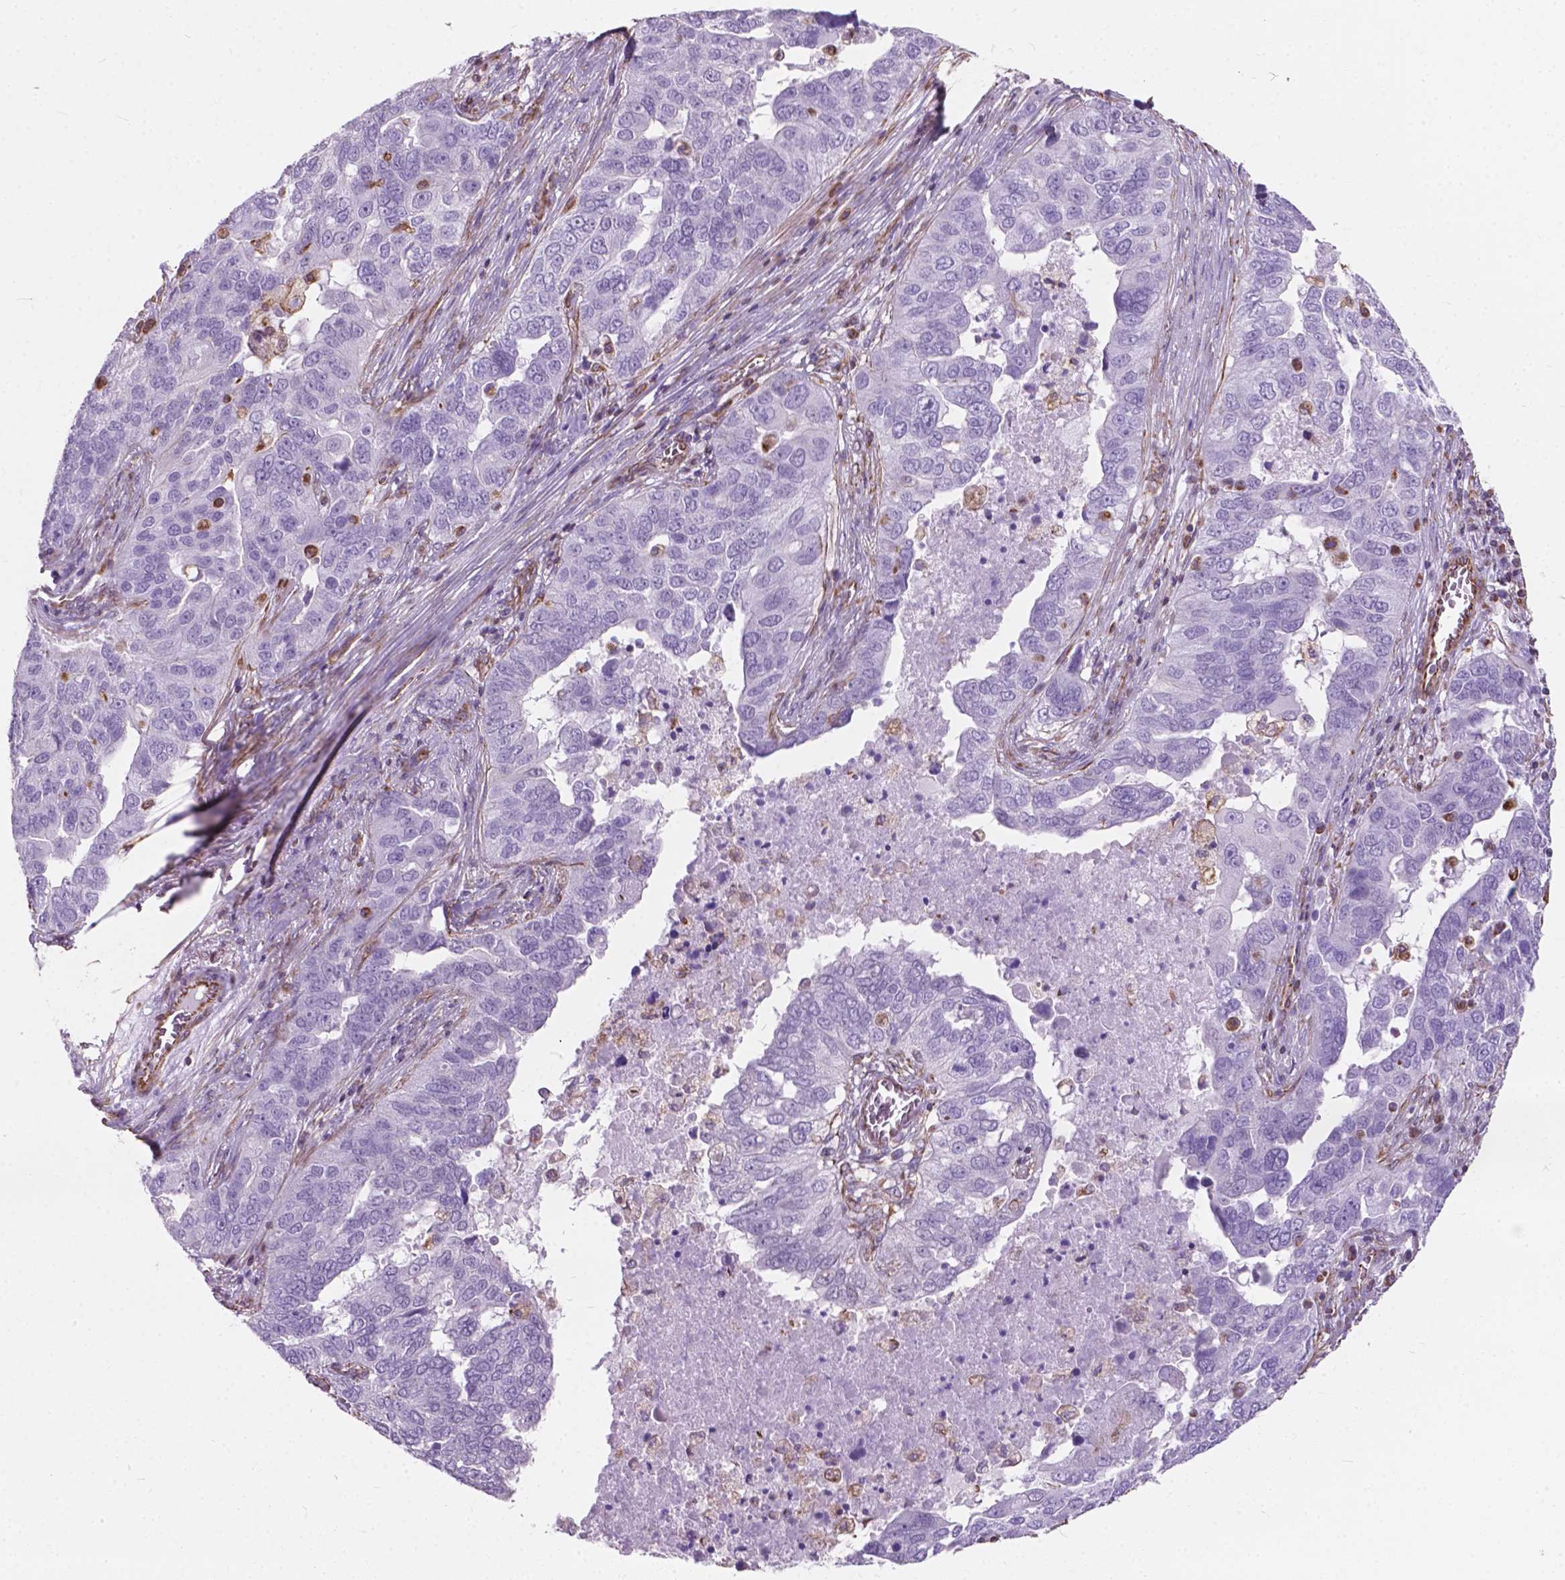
{"staining": {"intensity": "negative", "quantity": "none", "location": "none"}, "tissue": "ovarian cancer", "cell_type": "Tumor cells", "image_type": "cancer", "snomed": [{"axis": "morphology", "description": "Carcinoma, endometroid"}, {"axis": "topography", "description": "Soft tissue"}, {"axis": "topography", "description": "Ovary"}], "caption": "A micrograph of ovarian cancer (endometroid carcinoma) stained for a protein displays no brown staining in tumor cells.", "gene": "AMOT", "patient": {"sex": "female", "age": 52}}